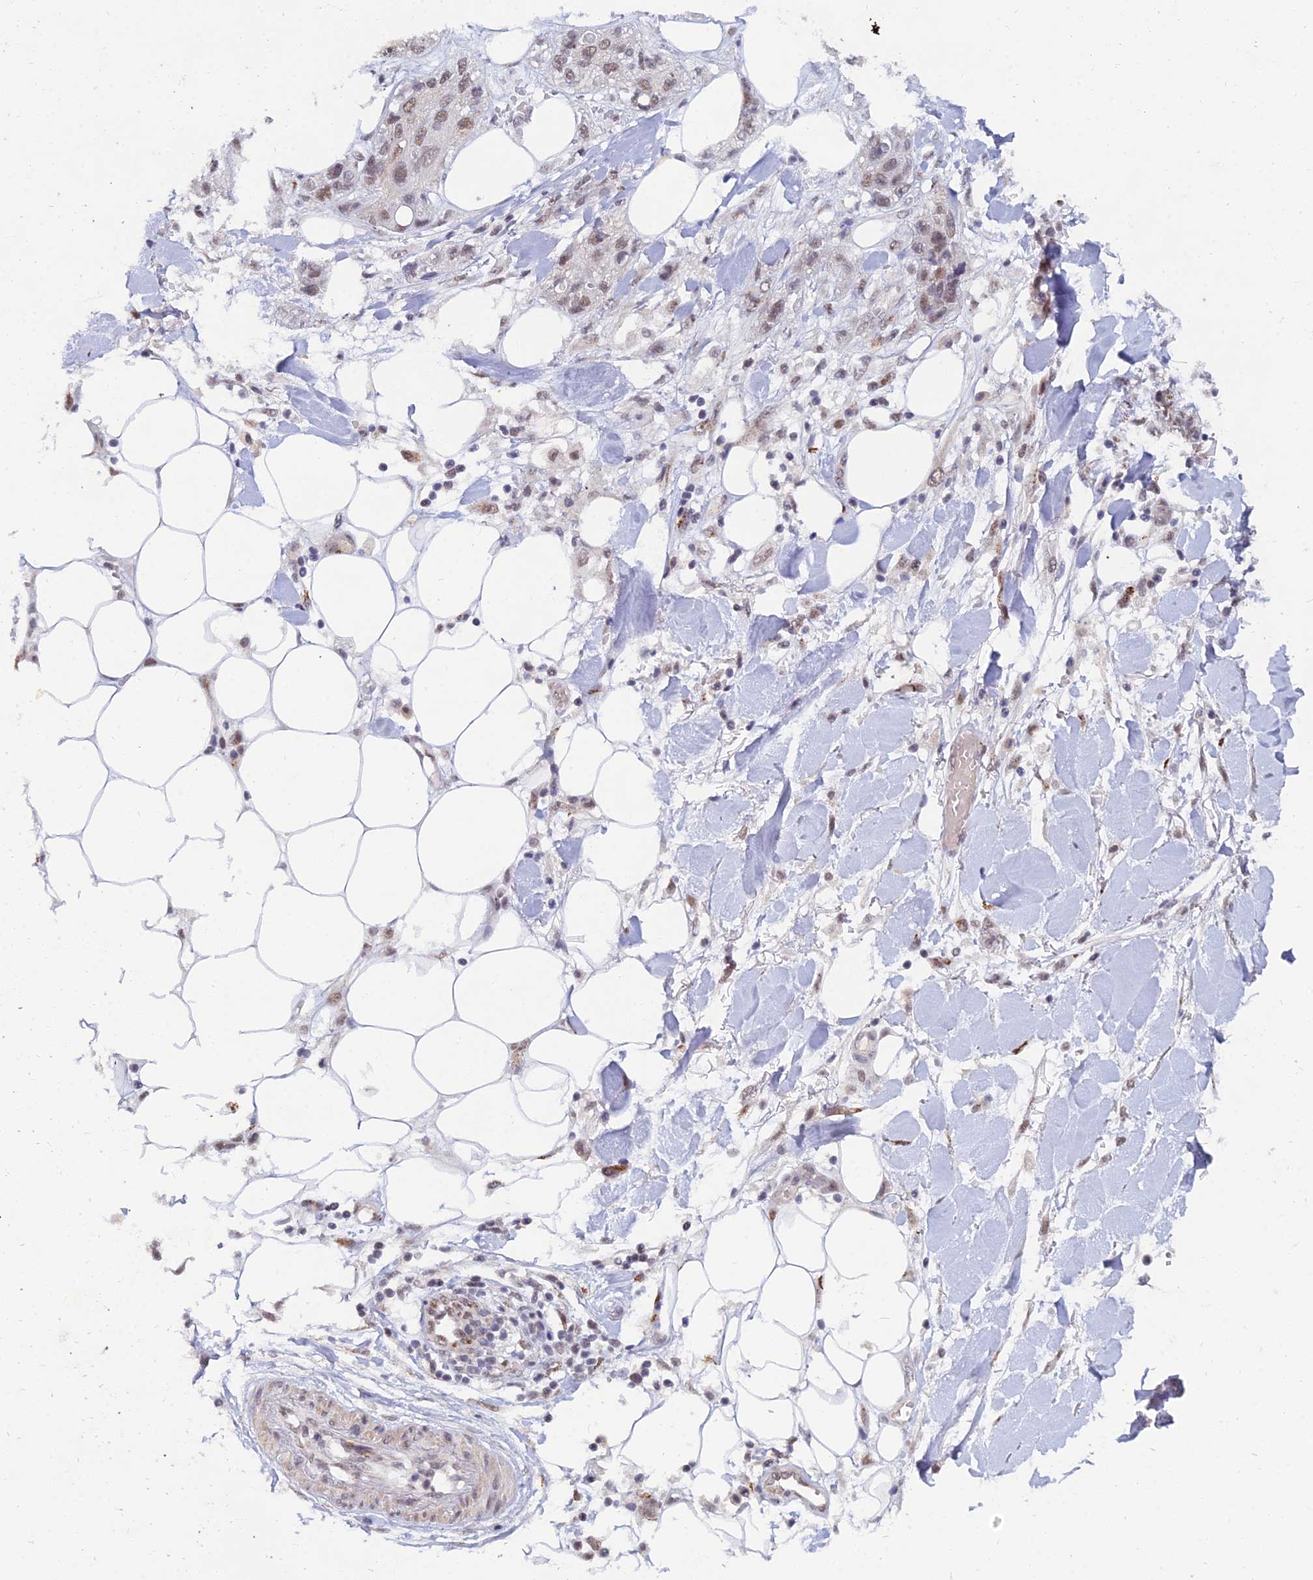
{"staining": {"intensity": "weak", "quantity": "25%-75%", "location": "nuclear"}, "tissue": "skin cancer", "cell_type": "Tumor cells", "image_type": "cancer", "snomed": [{"axis": "morphology", "description": "Normal tissue, NOS"}, {"axis": "morphology", "description": "Squamous cell carcinoma, NOS"}, {"axis": "topography", "description": "Skin"}], "caption": "Immunohistochemistry (IHC) of human skin cancer demonstrates low levels of weak nuclear expression in about 25%-75% of tumor cells.", "gene": "THOC3", "patient": {"sex": "male", "age": 72}}